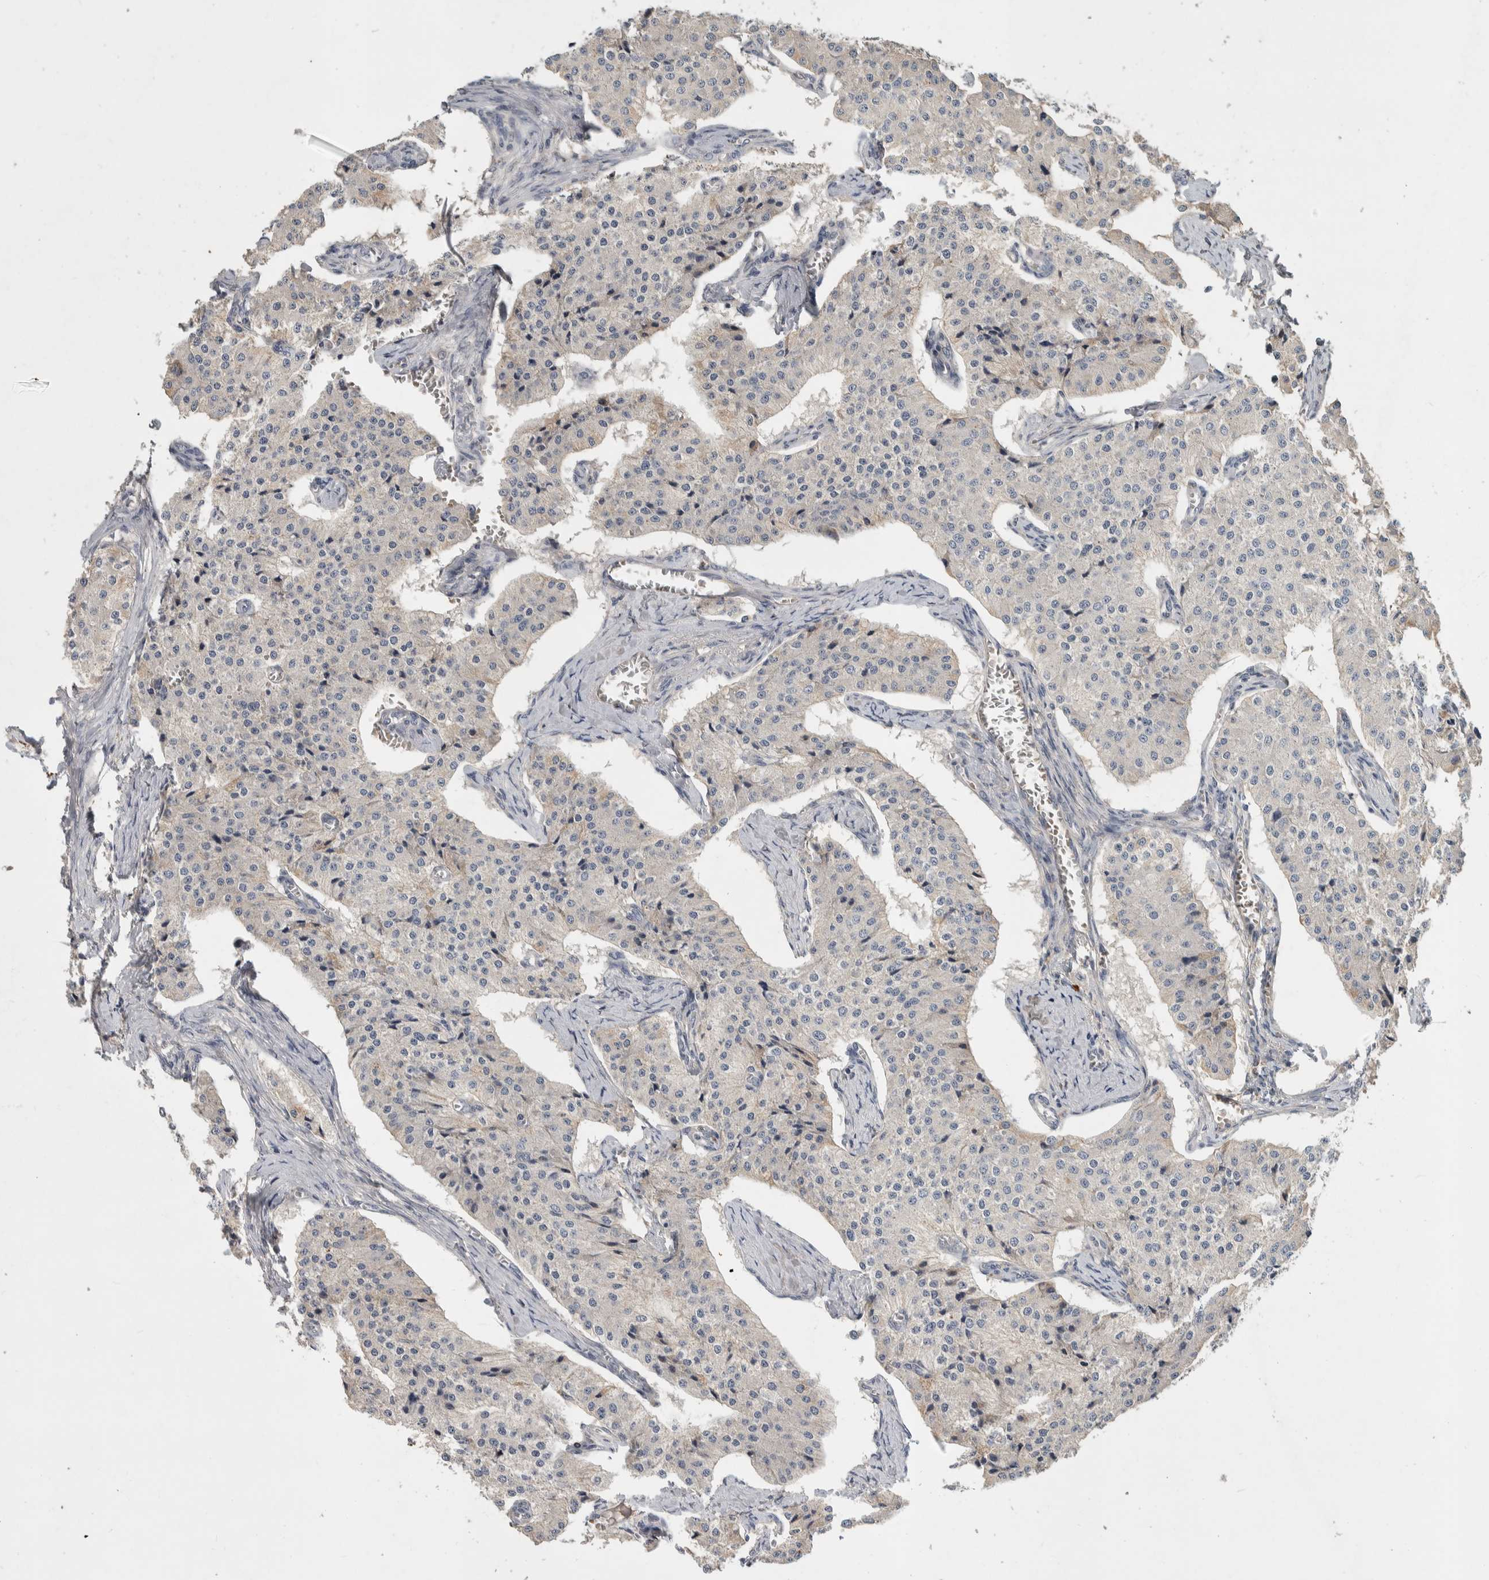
{"staining": {"intensity": "weak", "quantity": "<25%", "location": "cytoplasmic/membranous"}, "tissue": "carcinoid", "cell_type": "Tumor cells", "image_type": "cancer", "snomed": [{"axis": "morphology", "description": "Carcinoid, malignant, NOS"}, {"axis": "topography", "description": "Colon"}], "caption": "Immunohistochemistry (IHC) micrograph of malignant carcinoid stained for a protein (brown), which demonstrates no staining in tumor cells. (Immunohistochemistry, brightfield microscopy, high magnification).", "gene": "CHRM3", "patient": {"sex": "female", "age": 52}}